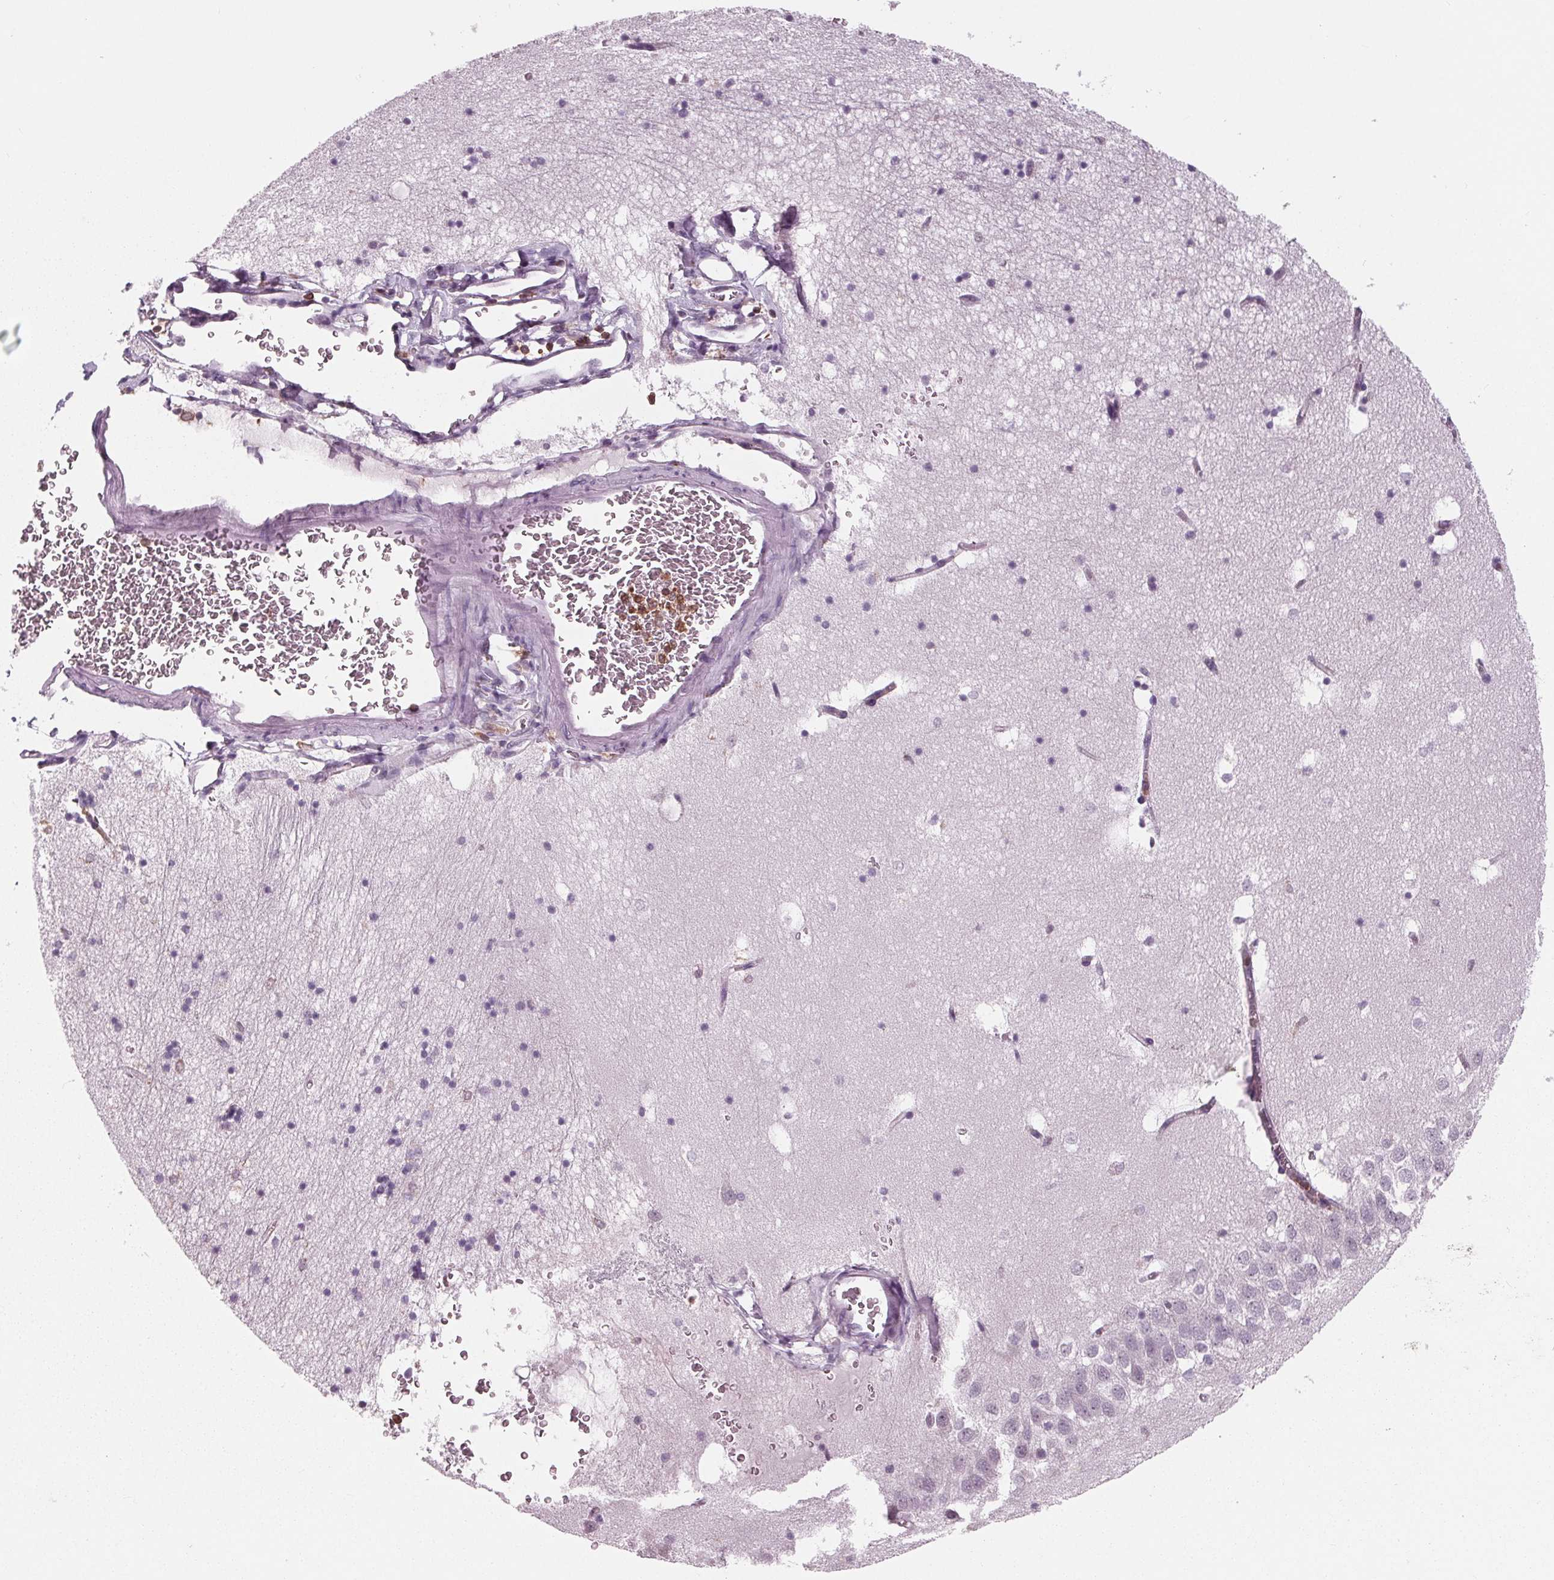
{"staining": {"intensity": "negative", "quantity": "none", "location": "none"}, "tissue": "hippocampus", "cell_type": "Glial cells", "image_type": "normal", "snomed": [{"axis": "morphology", "description": "Normal tissue, NOS"}, {"axis": "topography", "description": "Hippocampus"}], "caption": "A high-resolution image shows immunohistochemistry (IHC) staining of benign hippocampus, which exhibits no significant expression in glial cells.", "gene": "ARHGAP25", "patient": {"sex": "male", "age": 58}}